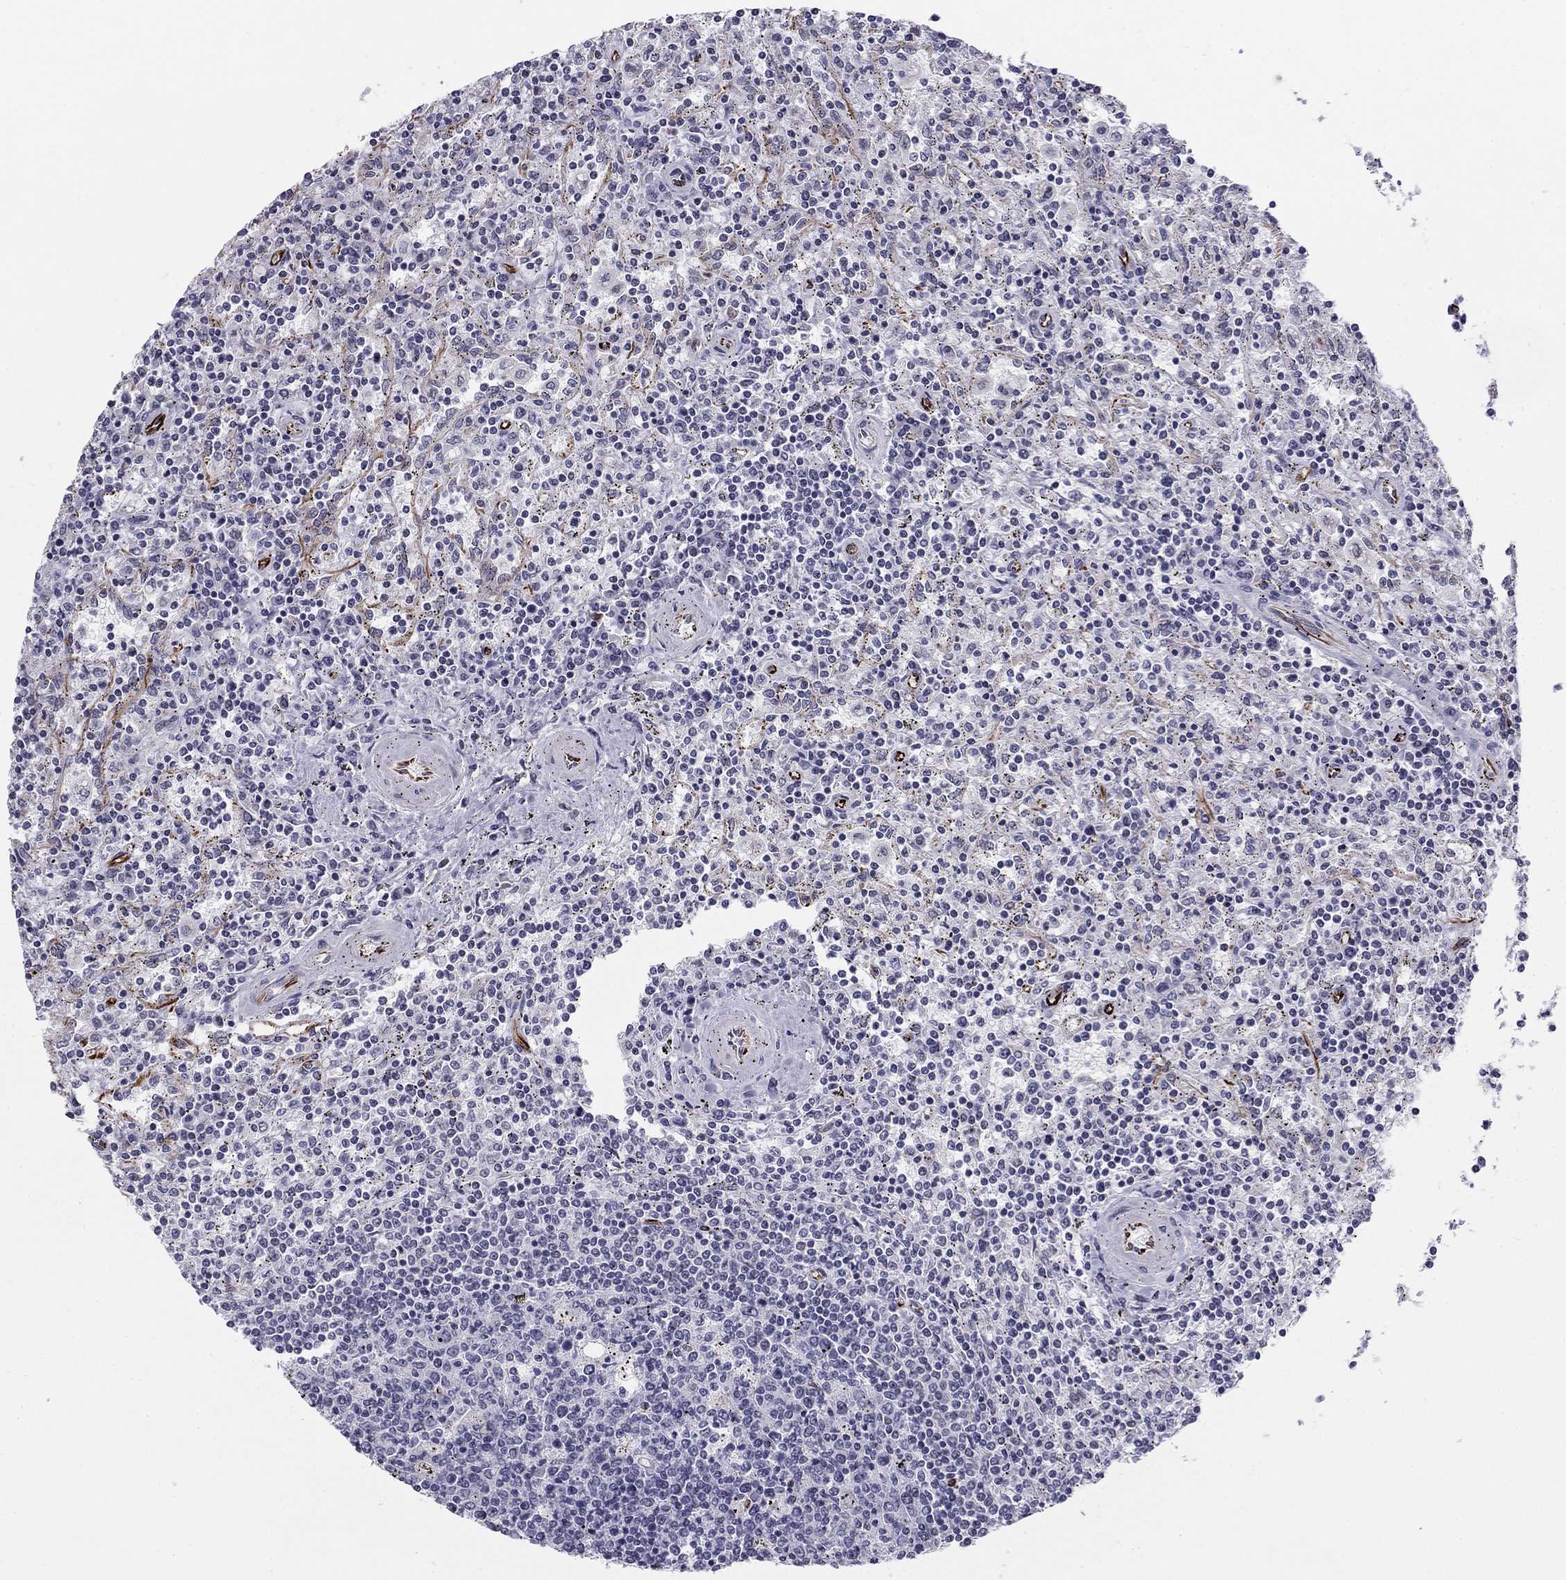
{"staining": {"intensity": "negative", "quantity": "none", "location": "none"}, "tissue": "lymphoma", "cell_type": "Tumor cells", "image_type": "cancer", "snomed": [{"axis": "morphology", "description": "Malignant lymphoma, non-Hodgkin's type, Low grade"}, {"axis": "topography", "description": "Spleen"}], "caption": "Protein analysis of low-grade malignant lymphoma, non-Hodgkin's type shows no significant expression in tumor cells. (Immunohistochemistry (ihc), brightfield microscopy, high magnification).", "gene": "ANKS4B", "patient": {"sex": "male", "age": 62}}